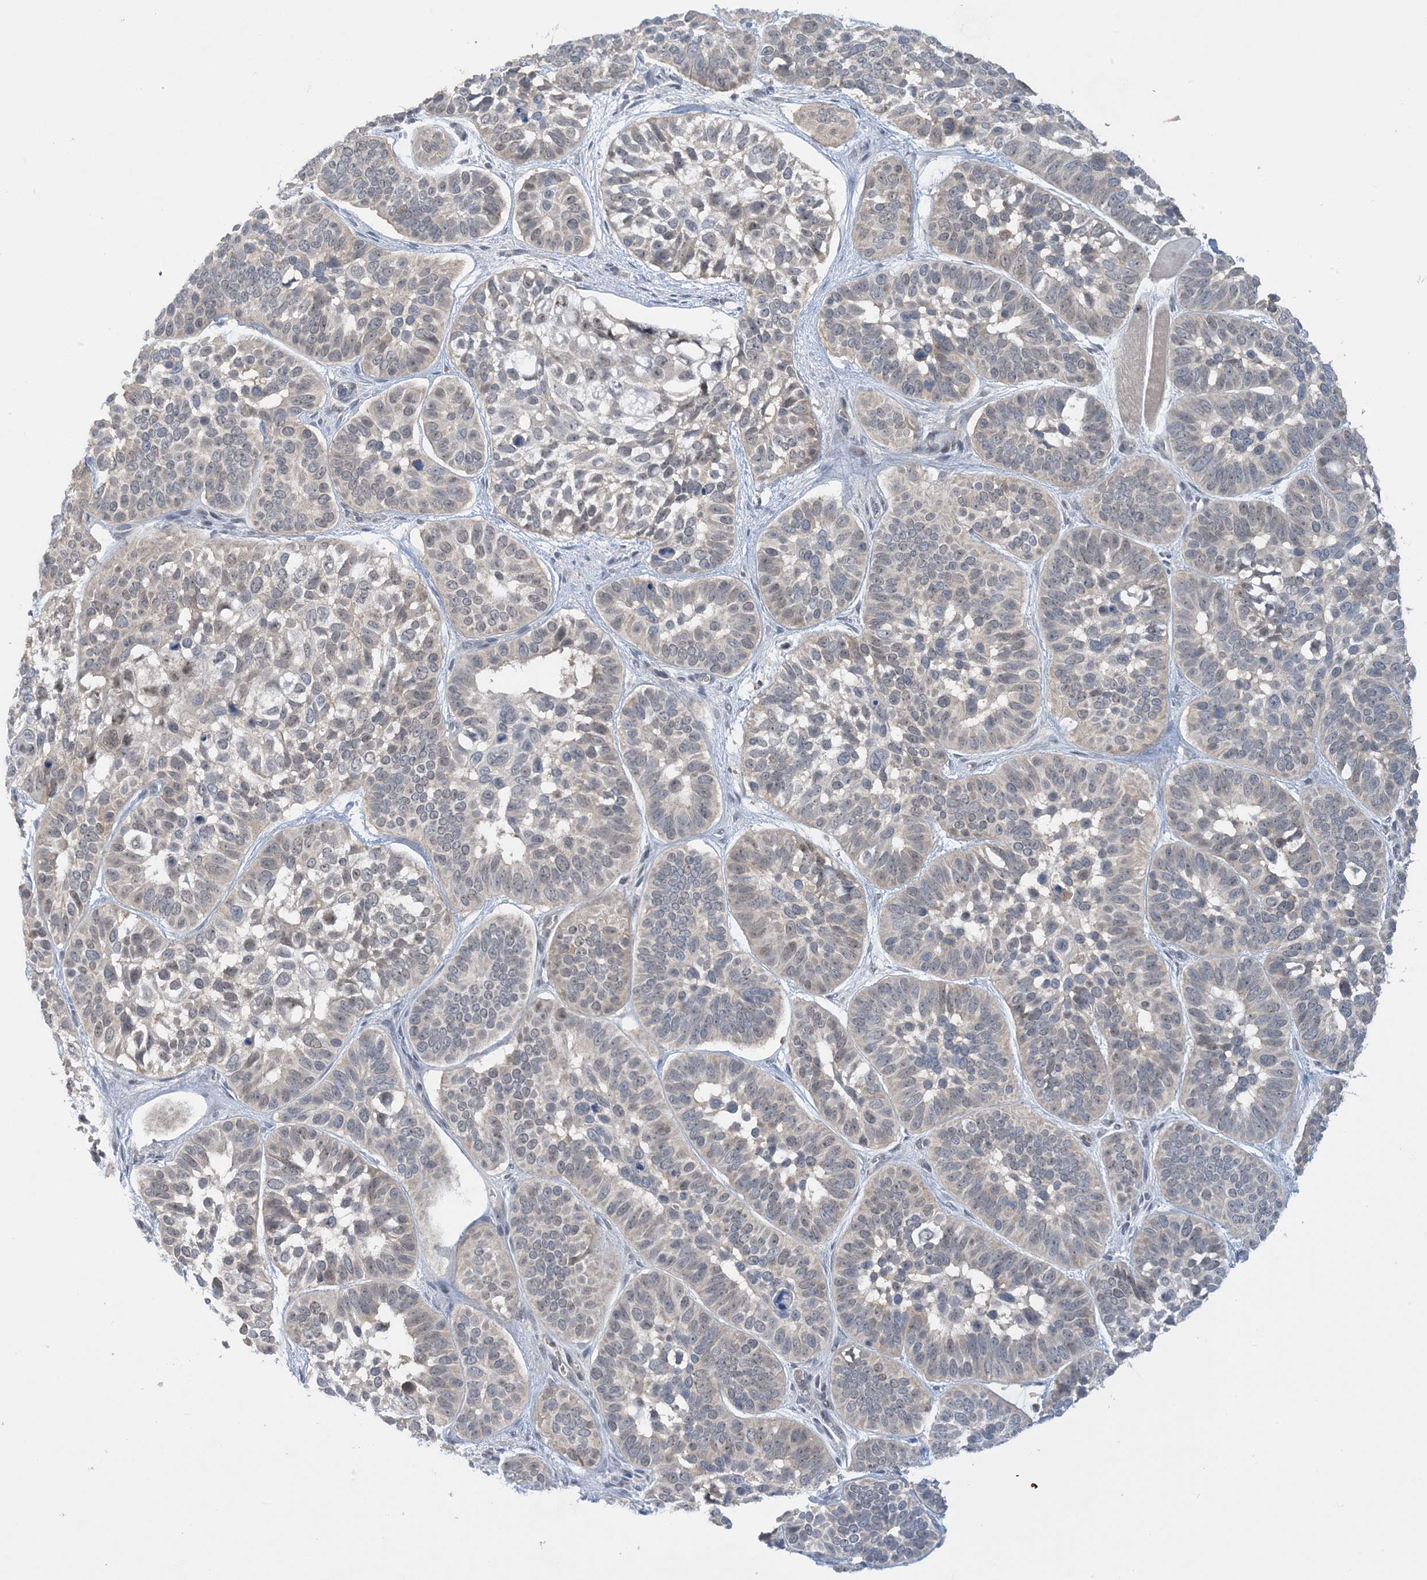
{"staining": {"intensity": "negative", "quantity": "none", "location": "none"}, "tissue": "skin cancer", "cell_type": "Tumor cells", "image_type": "cancer", "snomed": [{"axis": "morphology", "description": "Basal cell carcinoma"}, {"axis": "topography", "description": "Skin"}], "caption": "An IHC image of skin cancer is shown. There is no staining in tumor cells of skin cancer.", "gene": "UBE2E1", "patient": {"sex": "male", "age": 62}}